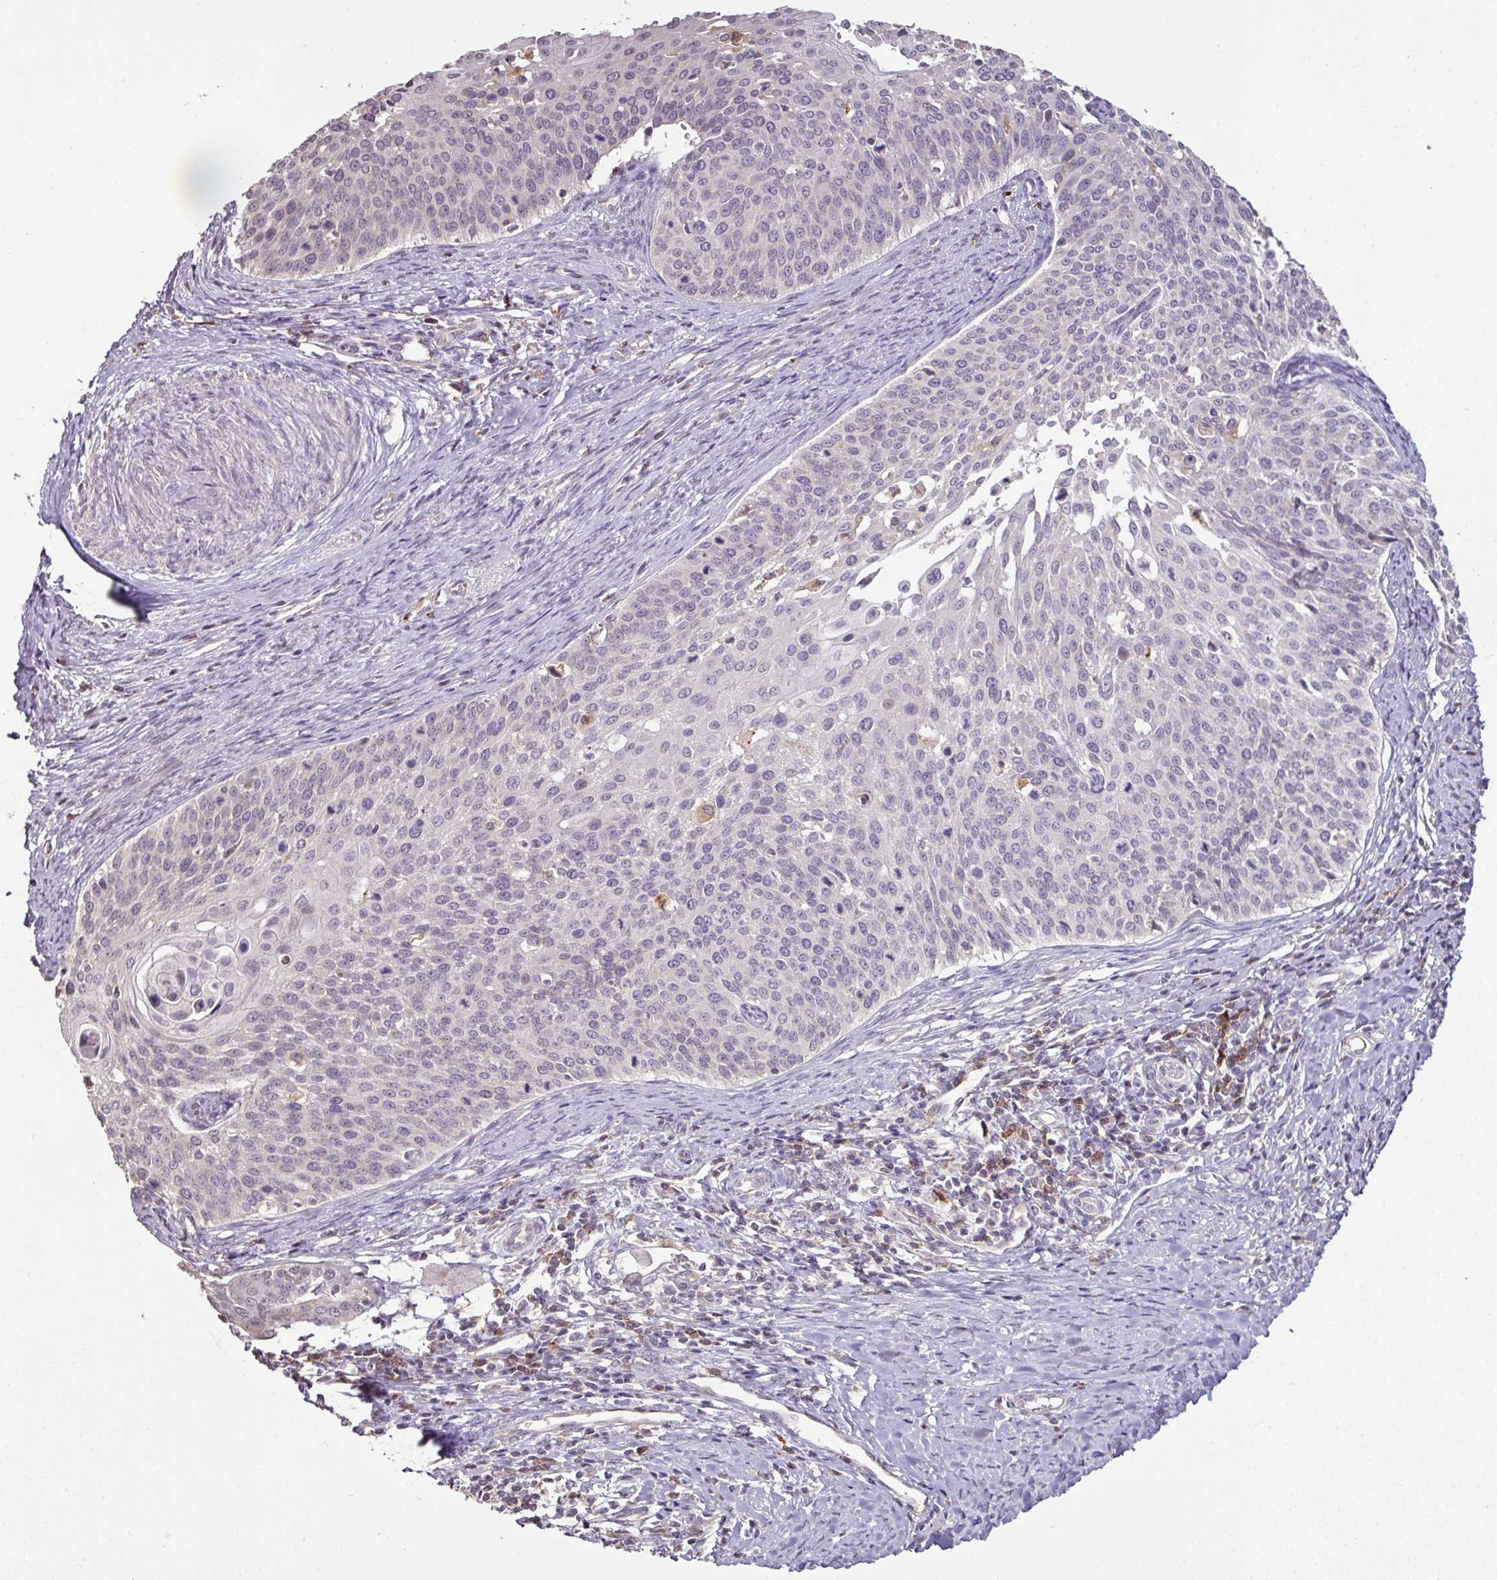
{"staining": {"intensity": "negative", "quantity": "none", "location": "none"}, "tissue": "cervical cancer", "cell_type": "Tumor cells", "image_type": "cancer", "snomed": [{"axis": "morphology", "description": "Squamous cell carcinoma, NOS"}, {"axis": "topography", "description": "Cervix"}], "caption": "This photomicrograph is of cervical cancer (squamous cell carcinoma) stained with IHC to label a protein in brown with the nuclei are counter-stained blue. There is no staining in tumor cells. The staining was performed using DAB to visualize the protein expression in brown, while the nuclei were stained in blue with hematoxylin (Magnification: 20x).", "gene": "CXCR5", "patient": {"sex": "female", "age": 44}}